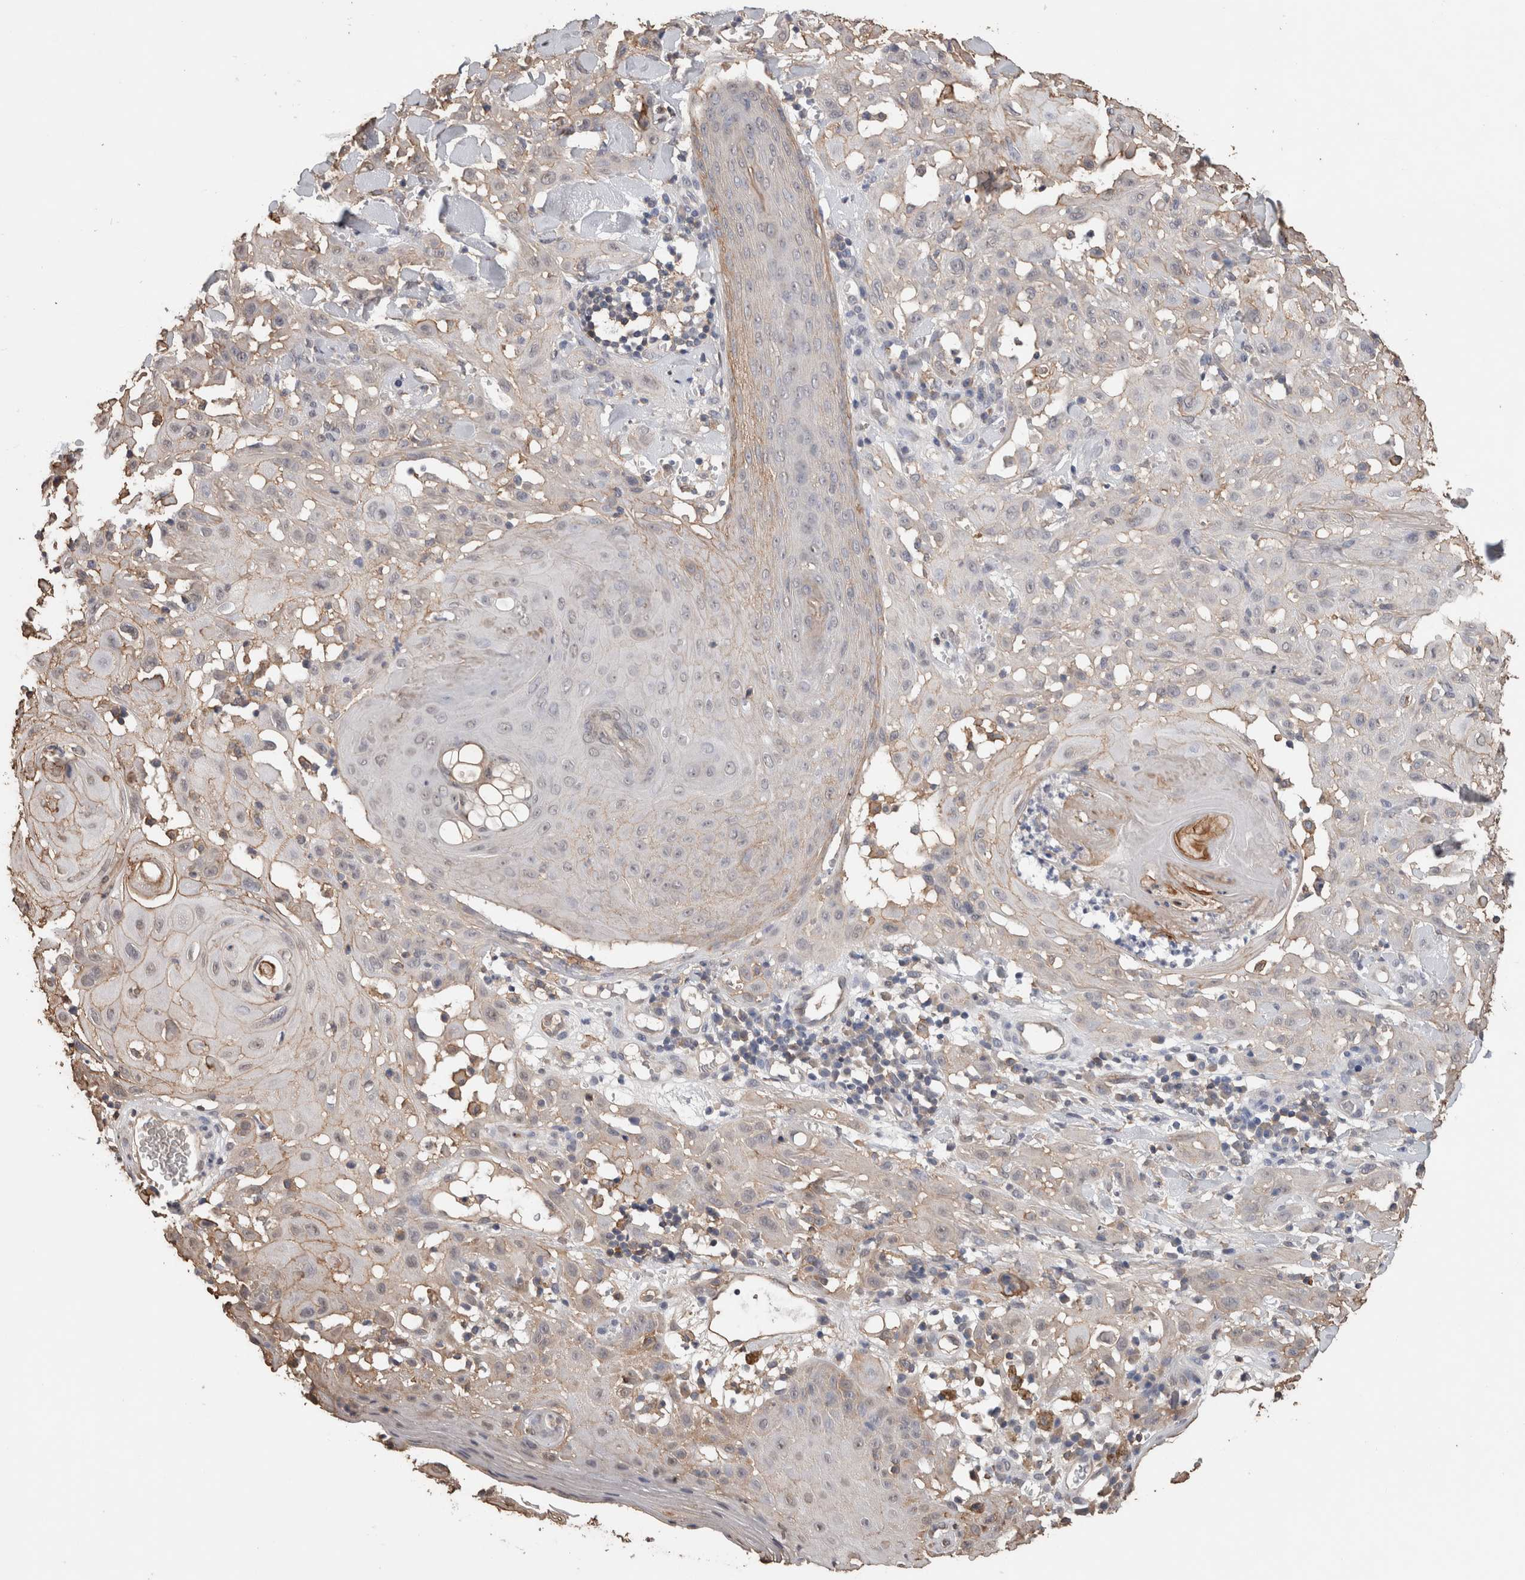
{"staining": {"intensity": "weak", "quantity": "<25%", "location": "cytoplasmic/membranous"}, "tissue": "skin cancer", "cell_type": "Tumor cells", "image_type": "cancer", "snomed": [{"axis": "morphology", "description": "Squamous cell carcinoma, NOS"}, {"axis": "topography", "description": "Skin"}], "caption": "Immunohistochemical staining of human squamous cell carcinoma (skin) exhibits no significant positivity in tumor cells.", "gene": "S100A10", "patient": {"sex": "male", "age": 24}}